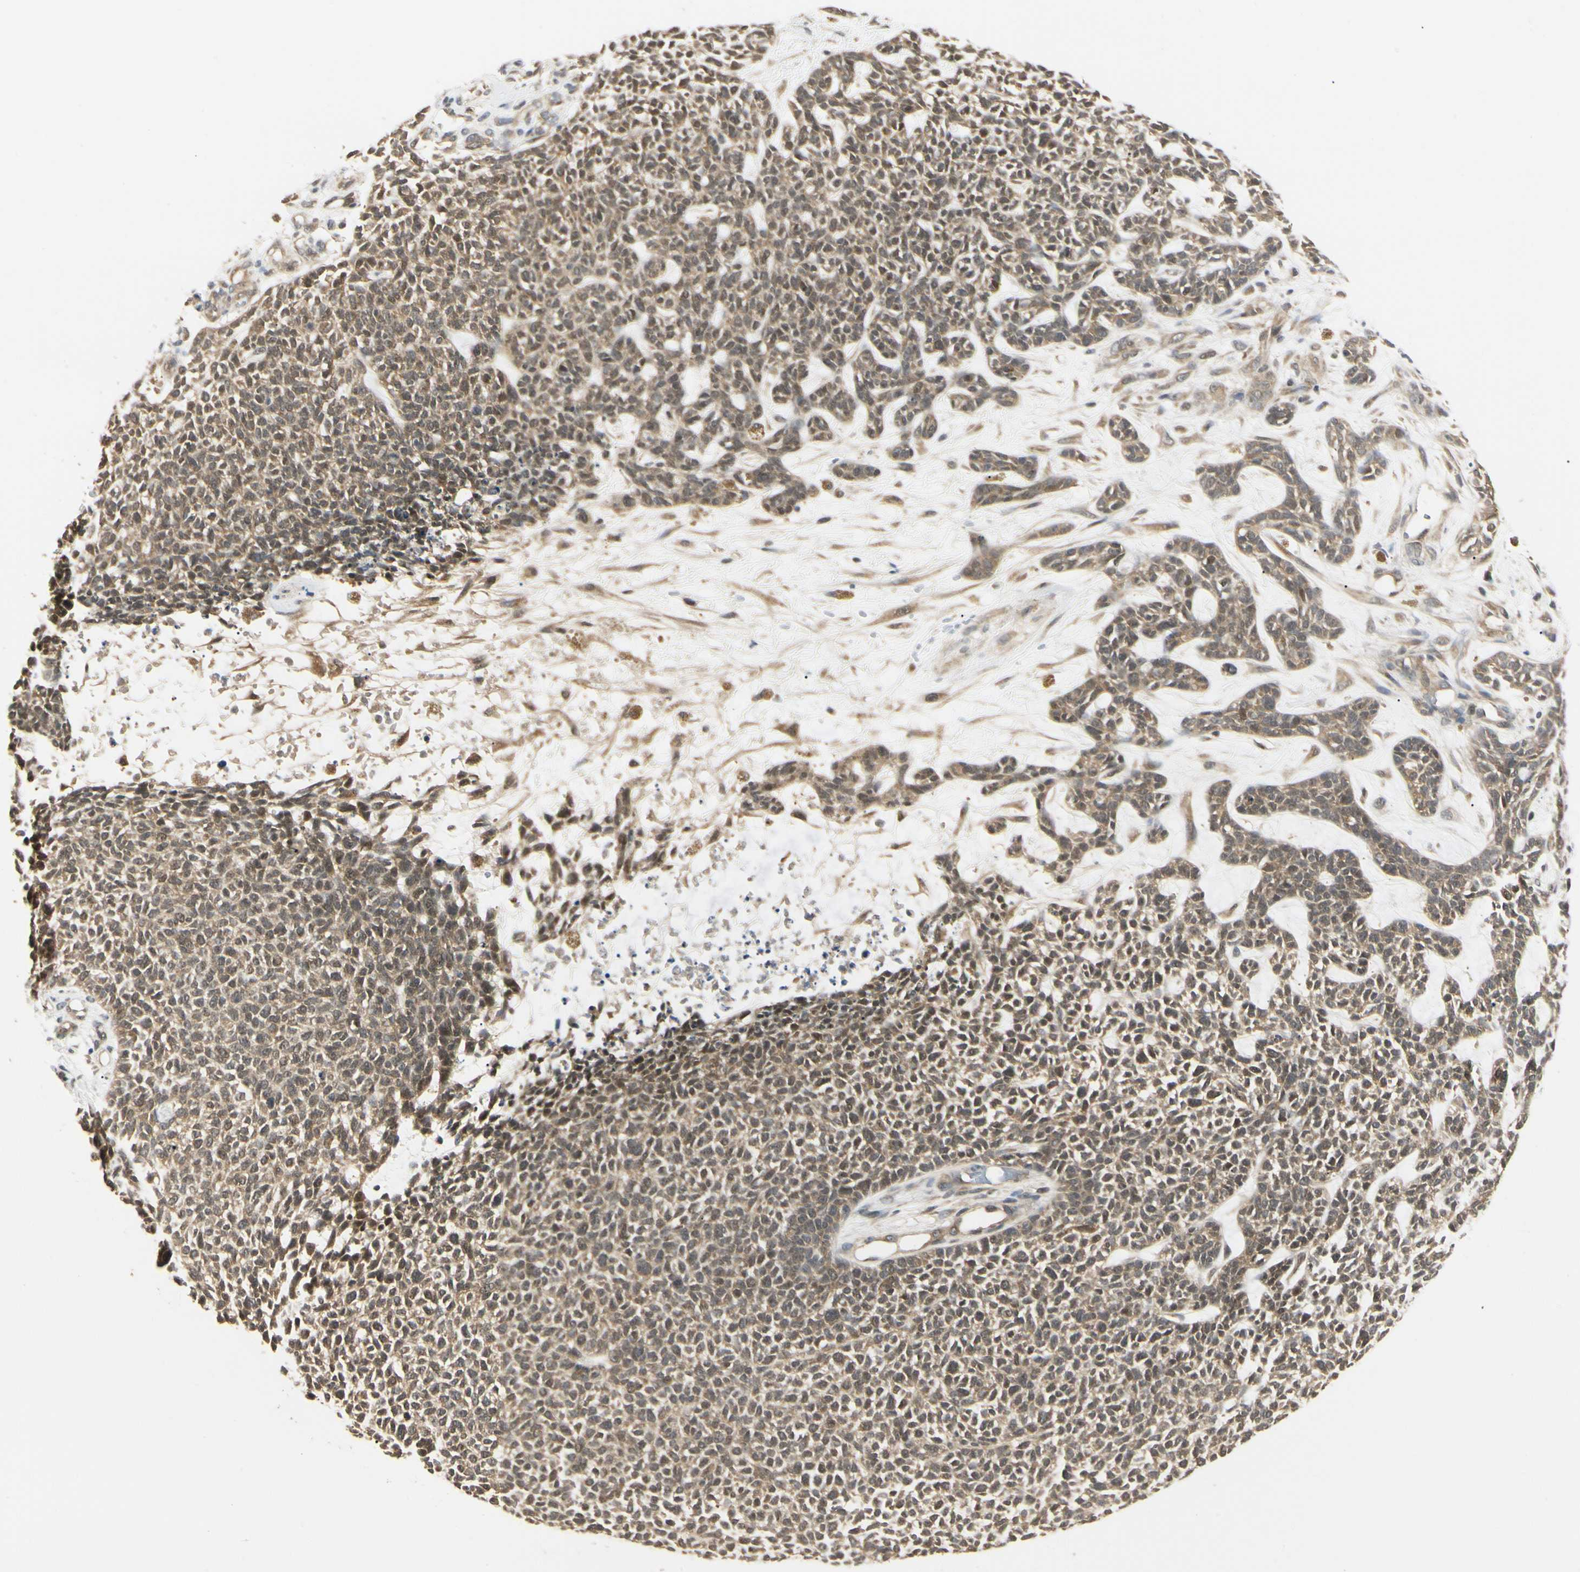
{"staining": {"intensity": "weak", "quantity": ">75%", "location": "cytoplasmic/membranous,nuclear"}, "tissue": "skin cancer", "cell_type": "Tumor cells", "image_type": "cancer", "snomed": [{"axis": "morphology", "description": "Basal cell carcinoma"}, {"axis": "topography", "description": "Skin"}], "caption": "Skin cancer stained with immunohistochemistry (IHC) shows weak cytoplasmic/membranous and nuclear staining in about >75% of tumor cells.", "gene": "UBE2Z", "patient": {"sex": "female", "age": 84}}